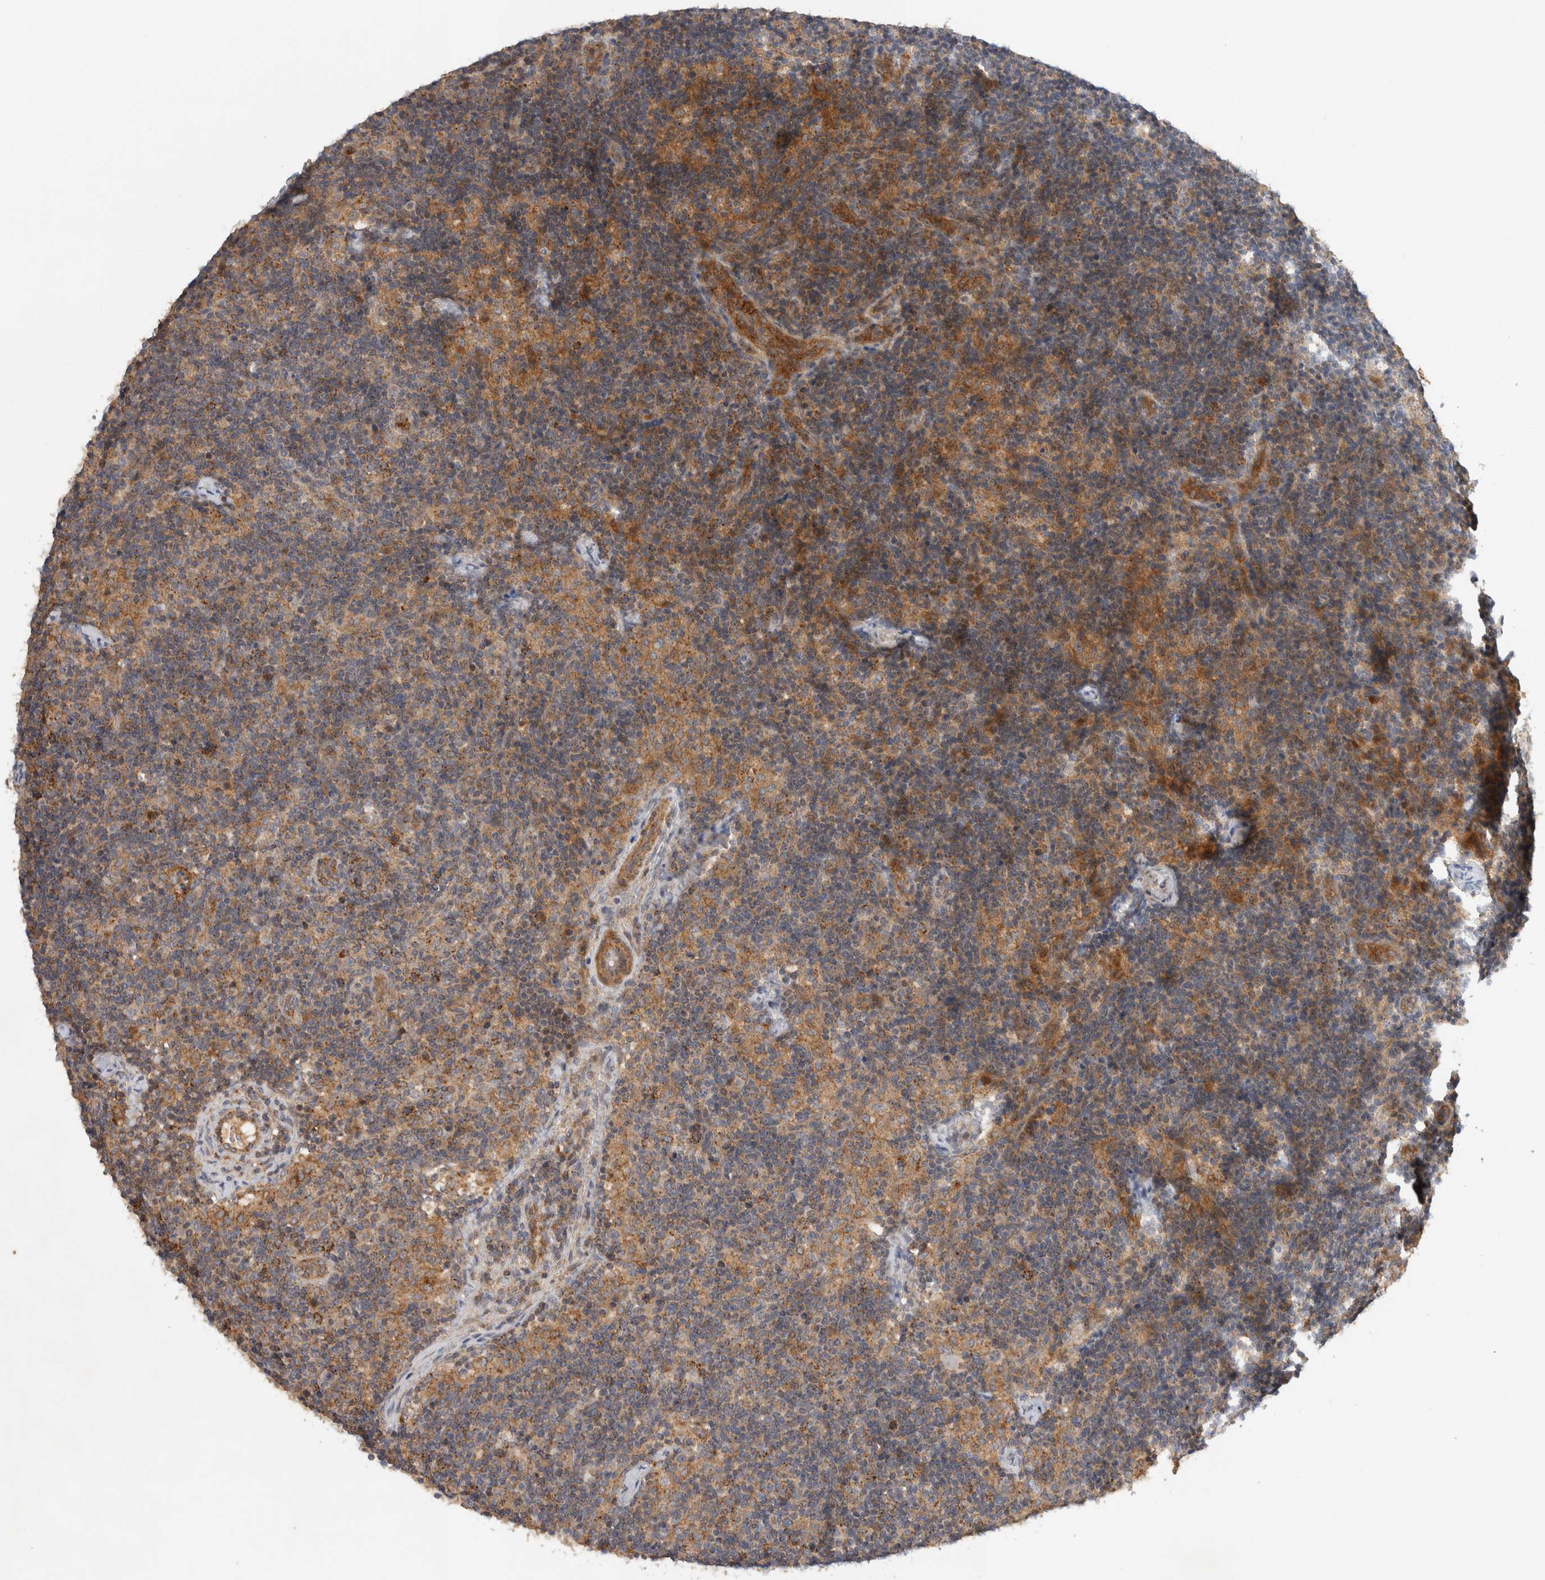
{"staining": {"intensity": "weak", "quantity": ">75%", "location": "cytoplasmic/membranous"}, "tissue": "lymph node", "cell_type": "Germinal center cells", "image_type": "normal", "snomed": [{"axis": "morphology", "description": "Normal tissue, NOS"}, {"axis": "topography", "description": "Lymph node"}], "caption": "This micrograph exhibits immunohistochemistry staining of benign lymph node, with low weak cytoplasmic/membranous positivity in approximately >75% of germinal center cells.", "gene": "ARMC9", "patient": {"sex": "female", "age": 22}}